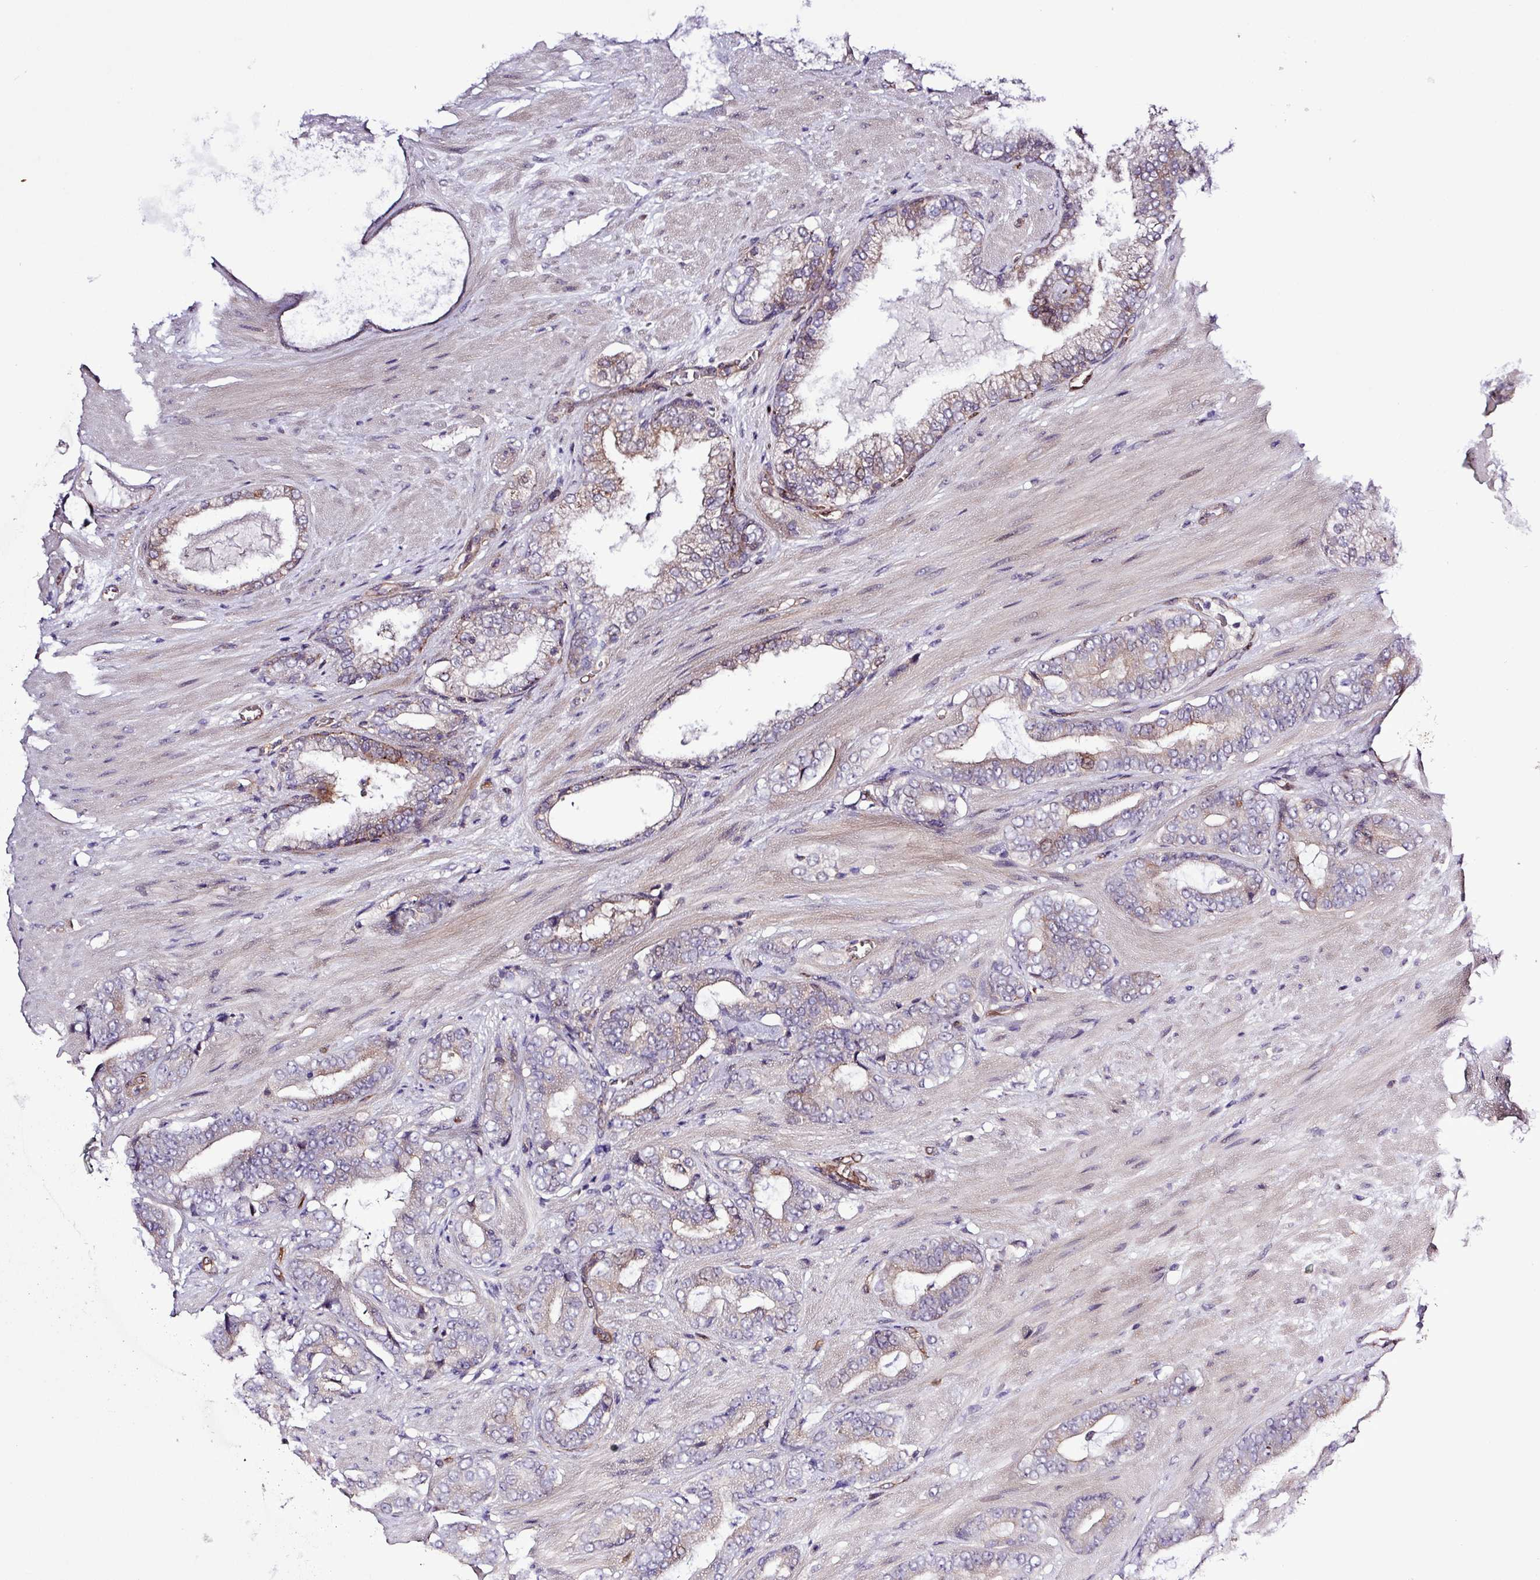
{"staining": {"intensity": "moderate", "quantity": "<25%", "location": "cytoplasmic/membranous"}, "tissue": "prostate cancer", "cell_type": "Tumor cells", "image_type": "cancer", "snomed": [{"axis": "morphology", "description": "Adenocarcinoma, Low grade"}, {"axis": "topography", "description": "Prostate"}], "caption": "DAB (3,3'-diaminobenzidine) immunohistochemical staining of human prostate cancer exhibits moderate cytoplasmic/membranous protein staining in approximately <25% of tumor cells.", "gene": "CARHSP1", "patient": {"sex": "male", "age": 61}}